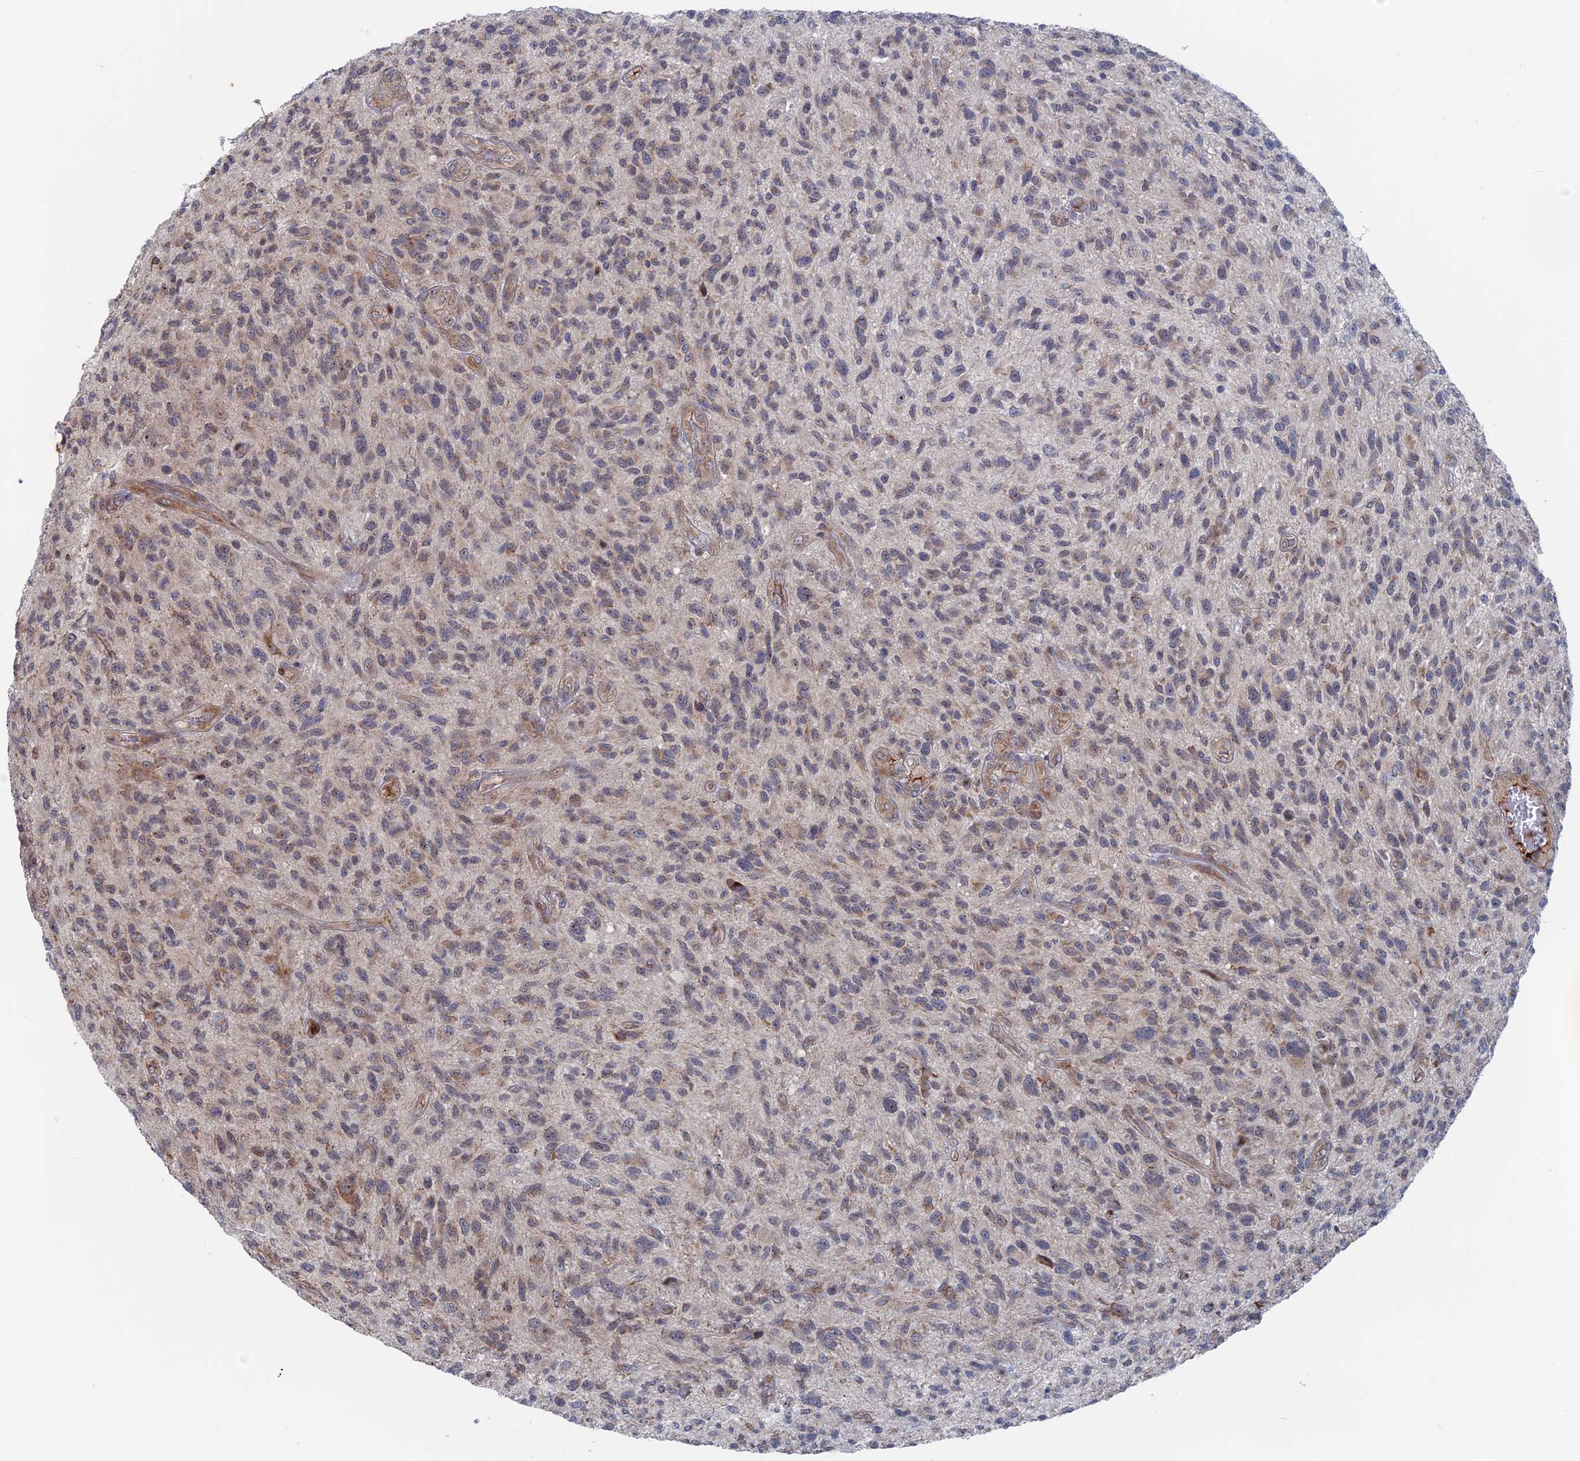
{"staining": {"intensity": "weak", "quantity": "25%-75%", "location": "cytoplasmic/membranous"}, "tissue": "glioma", "cell_type": "Tumor cells", "image_type": "cancer", "snomed": [{"axis": "morphology", "description": "Glioma, malignant, High grade"}, {"axis": "topography", "description": "Brain"}], "caption": "Immunohistochemistry (IHC) (DAB) staining of glioma exhibits weak cytoplasmic/membranous protein expression in approximately 25%-75% of tumor cells.", "gene": "IL7", "patient": {"sex": "male", "age": 47}}